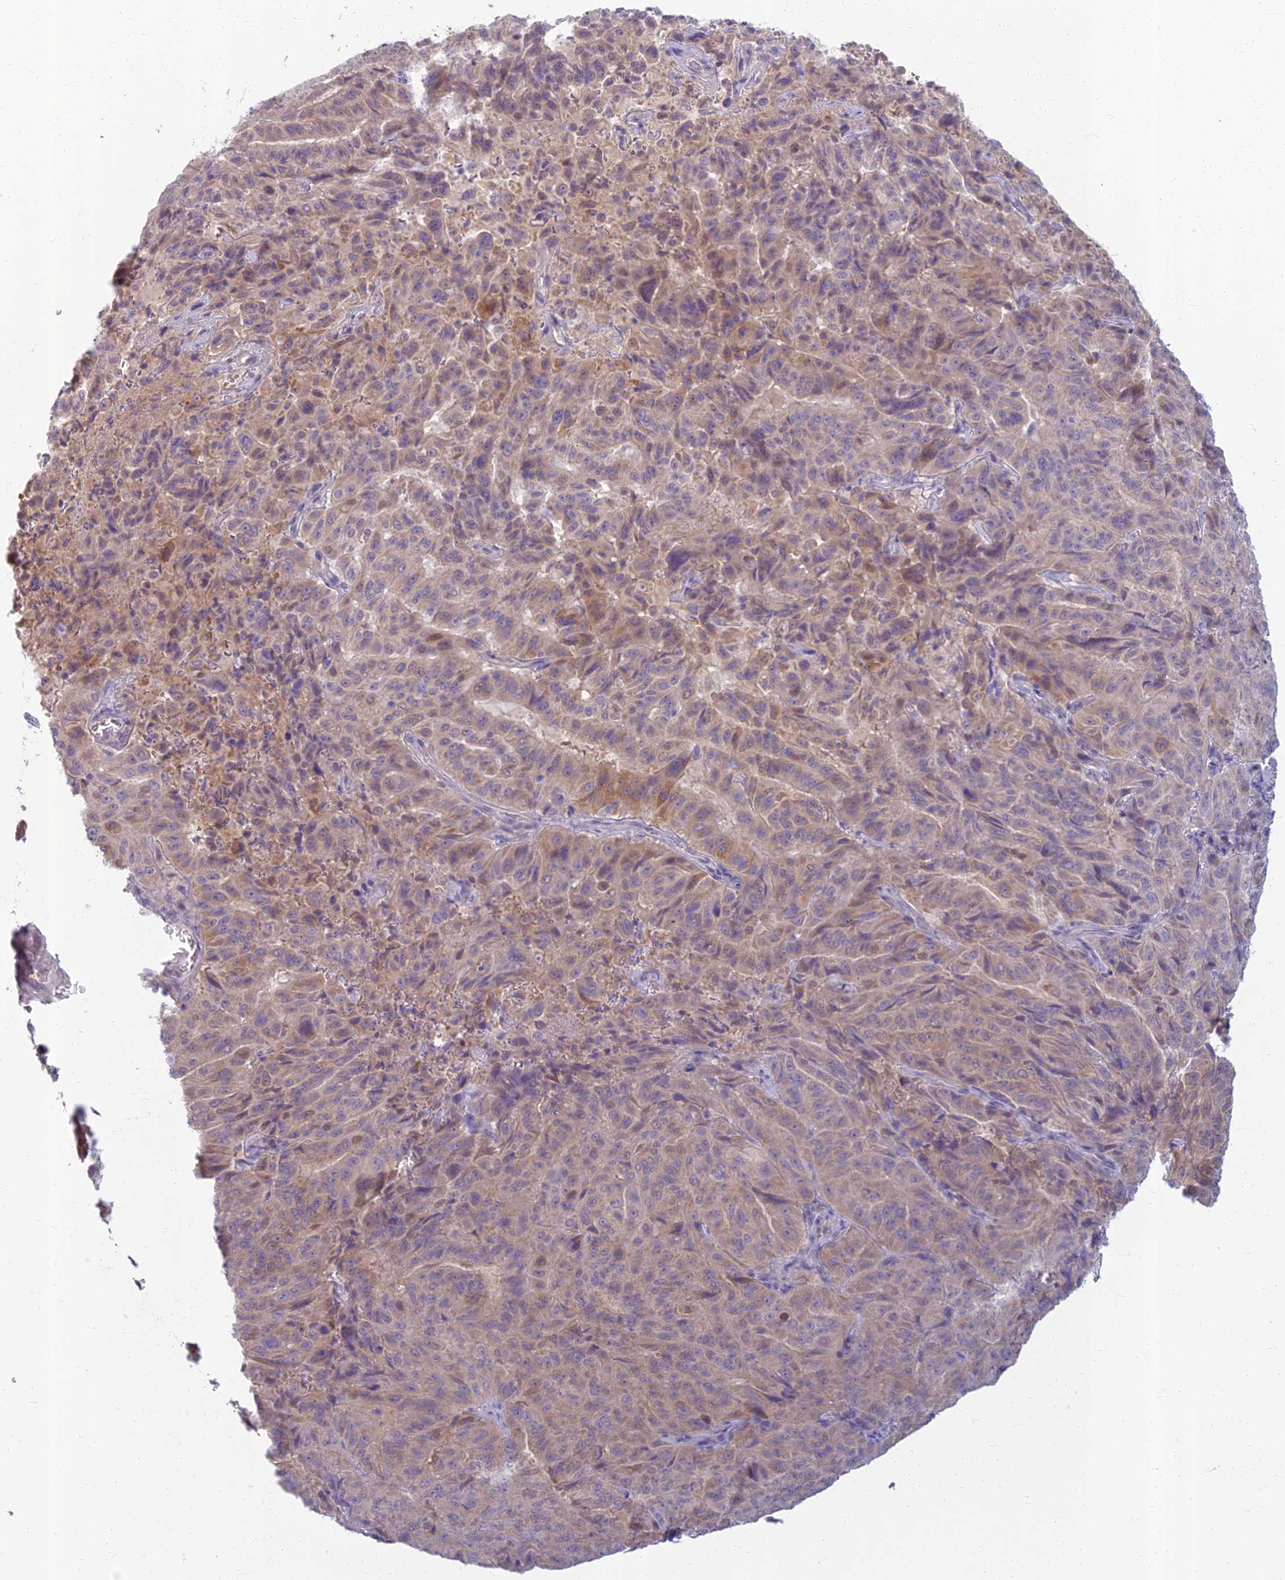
{"staining": {"intensity": "weak", "quantity": ">75%", "location": "cytoplasmic/membranous"}, "tissue": "pancreatic cancer", "cell_type": "Tumor cells", "image_type": "cancer", "snomed": [{"axis": "morphology", "description": "Adenocarcinoma, NOS"}, {"axis": "topography", "description": "Pancreas"}], "caption": "Immunohistochemical staining of pancreatic adenocarcinoma demonstrates low levels of weak cytoplasmic/membranous staining in about >75% of tumor cells. (brown staining indicates protein expression, while blue staining denotes nuclei).", "gene": "SLC25A41", "patient": {"sex": "male", "age": 63}}